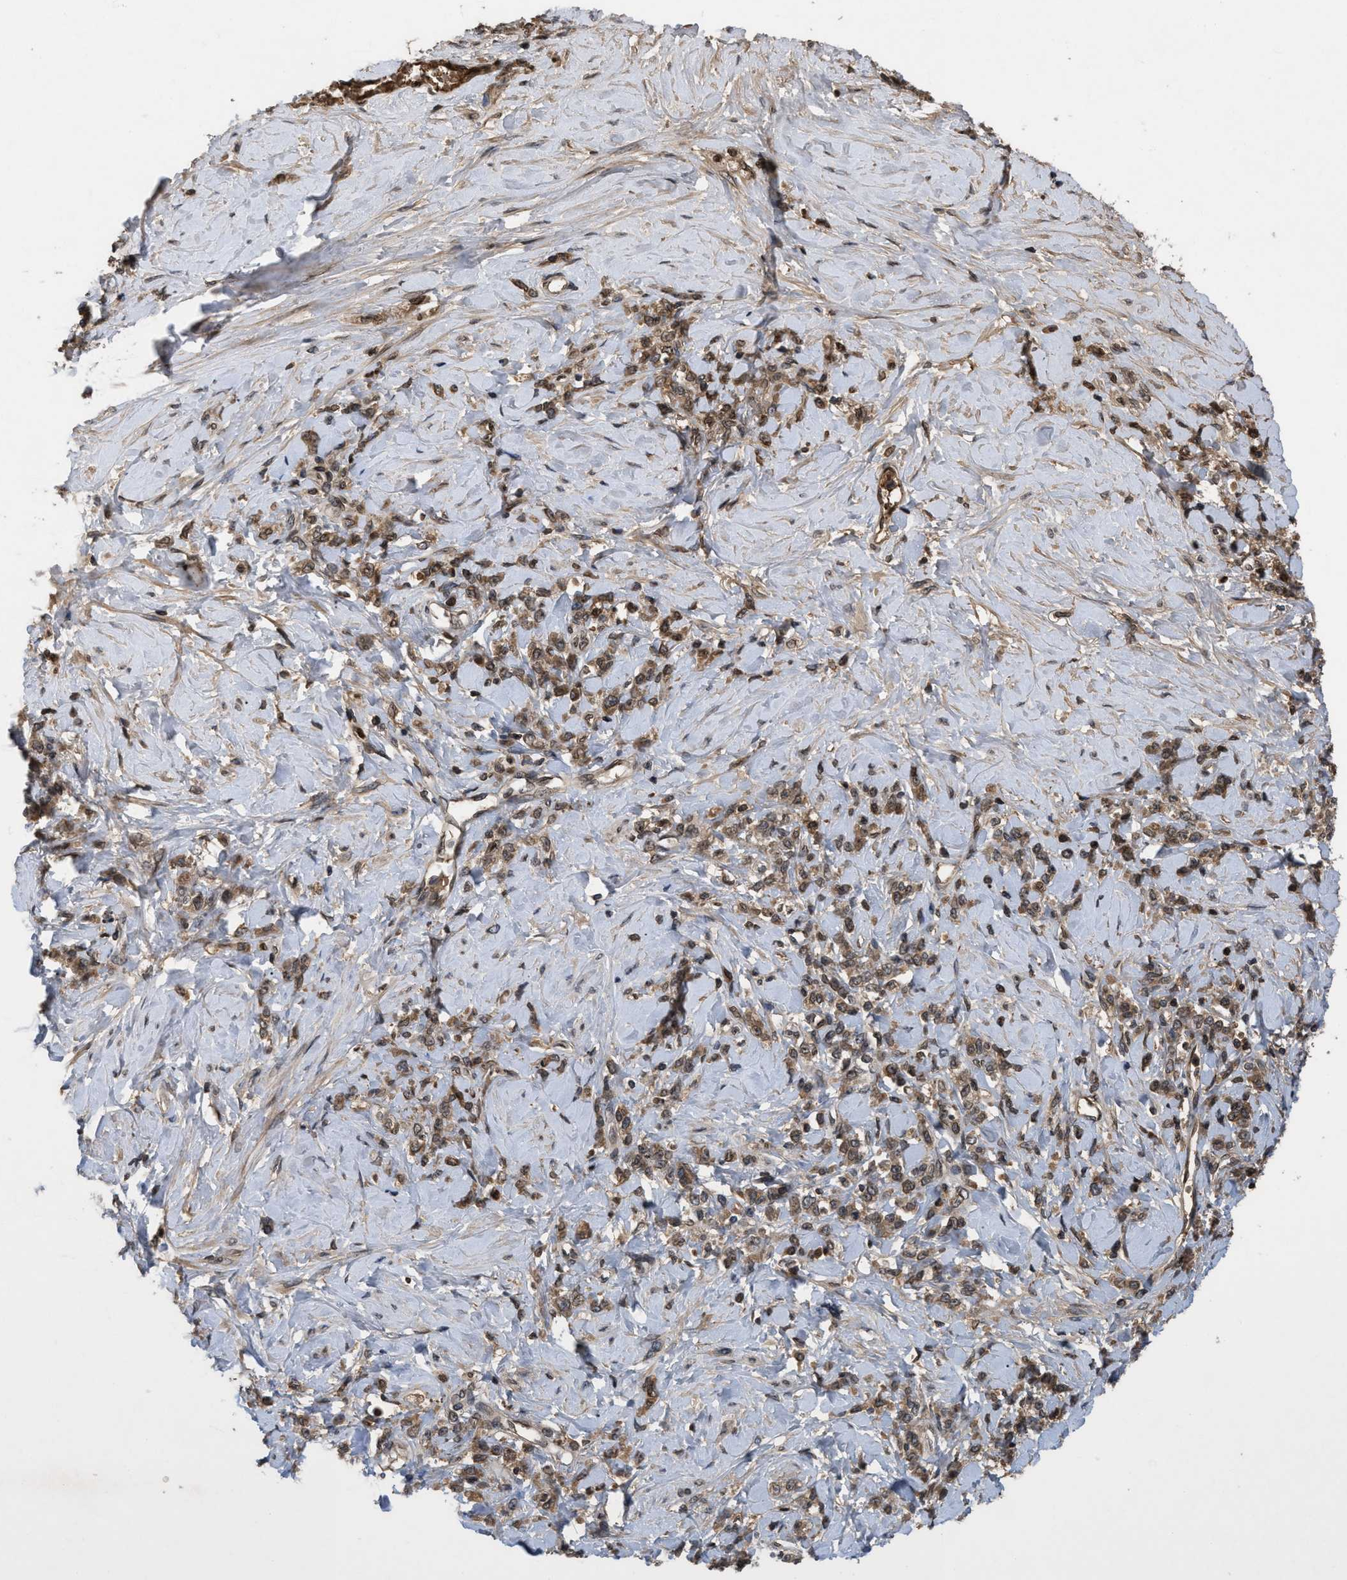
{"staining": {"intensity": "moderate", "quantity": ">75%", "location": "cytoplasmic/membranous,nuclear"}, "tissue": "stomach cancer", "cell_type": "Tumor cells", "image_type": "cancer", "snomed": [{"axis": "morphology", "description": "Adenocarcinoma, NOS"}, {"axis": "topography", "description": "Stomach"}], "caption": "Immunohistochemistry (IHC) of adenocarcinoma (stomach) exhibits medium levels of moderate cytoplasmic/membranous and nuclear staining in approximately >75% of tumor cells.", "gene": "CRY1", "patient": {"sex": "male", "age": 82}}